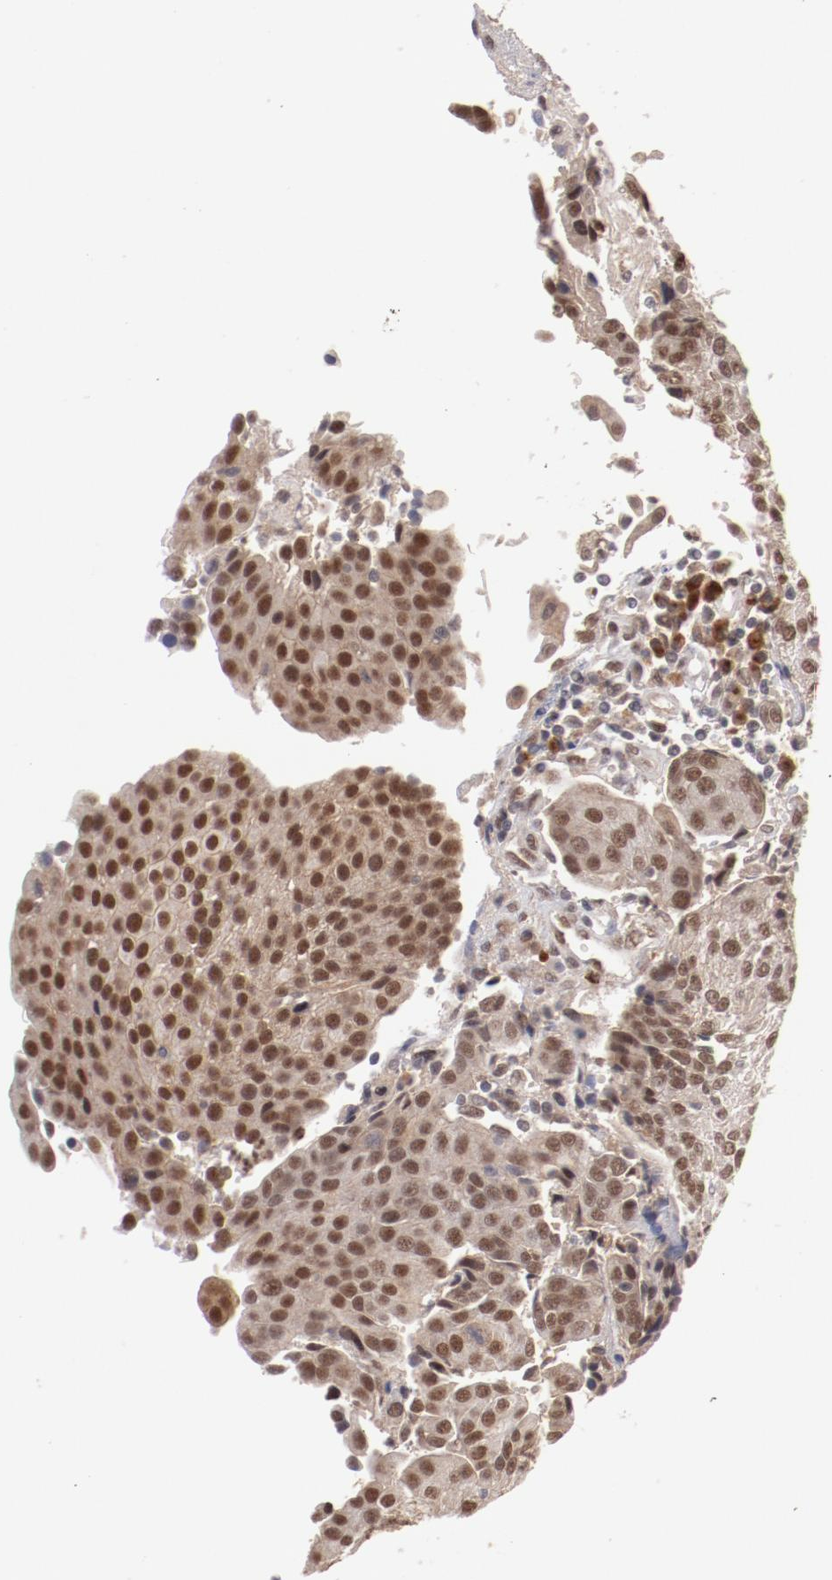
{"staining": {"intensity": "moderate", "quantity": ">75%", "location": "cytoplasmic/membranous,nuclear"}, "tissue": "urothelial cancer", "cell_type": "Tumor cells", "image_type": "cancer", "snomed": [{"axis": "morphology", "description": "Urothelial carcinoma, High grade"}, {"axis": "topography", "description": "Urinary bladder"}], "caption": "An IHC micrograph of neoplastic tissue is shown. Protein staining in brown highlights moderate cytoplasmic/membranous and nuclear positivity in urothelial carcinoma (high-grade) within tumor cells.", "gene": "NFE2", "patient": {"sex": "female", "age": 85}}